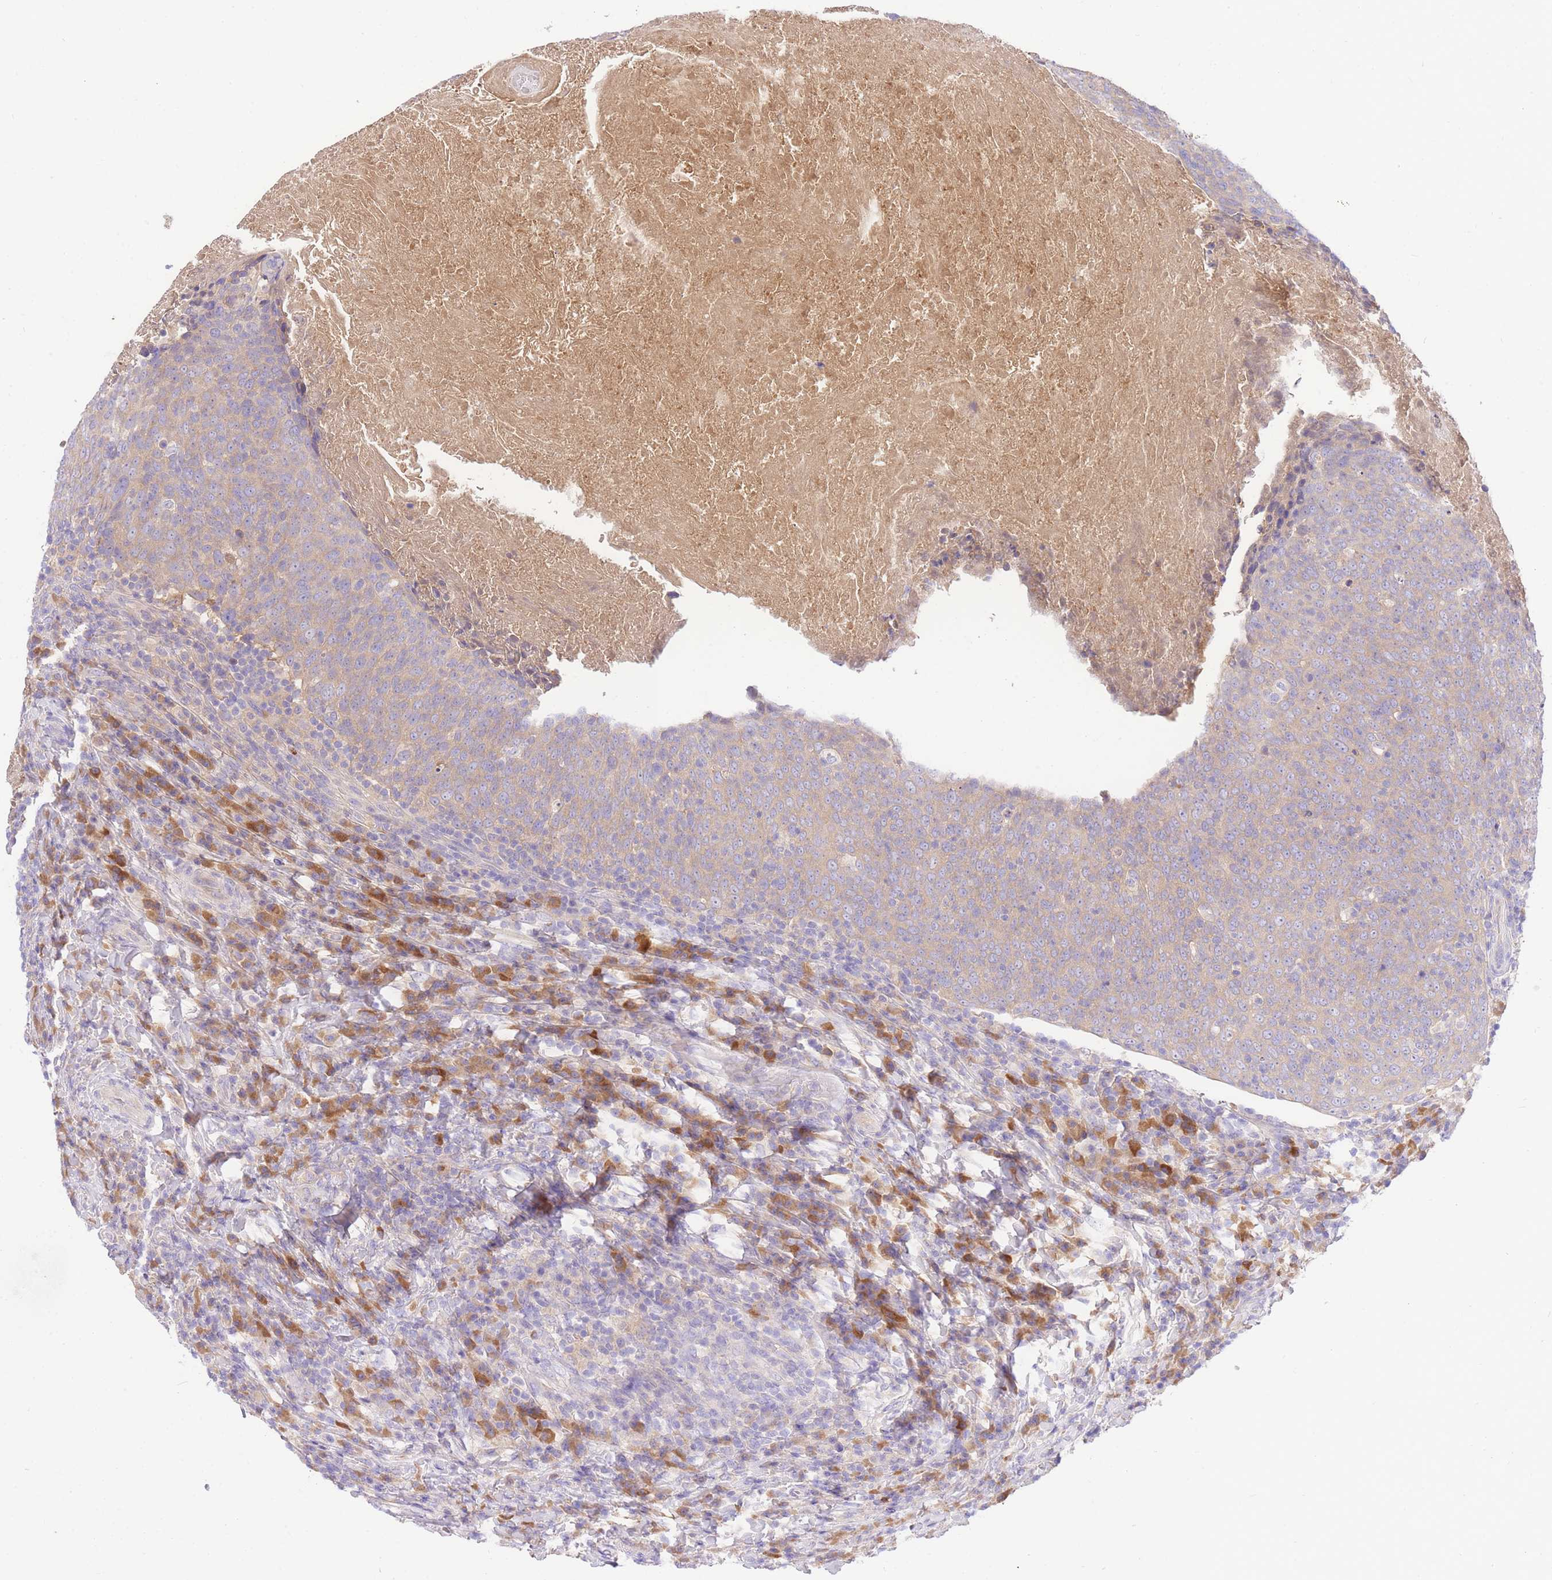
{"staining": {"intensity": "weak", "quantity": "<25%", "location": "cytoplasmic/membranous"}, "tissue": "head and neck cancer", "cell_type": "Tumor cells", "image_type": "cancer", "snomed": [{"axis": "morphology", "description": "Squamous cell carcinoma, NOS"}, {"axis": "morphology", "description": "Squamous cell carcinoma, metastatic, NOS"}, {"axis": "topography", "description": "Lymph node"}, {"axis": "topography", "description": "Head-Neck"}], "caption": "A photomicrograph of human head and neck squamous cell carcinoma is negative for staining in tumor cells.", "gene": "LIPH", "patient": {"sex": "male", "age": 62}}